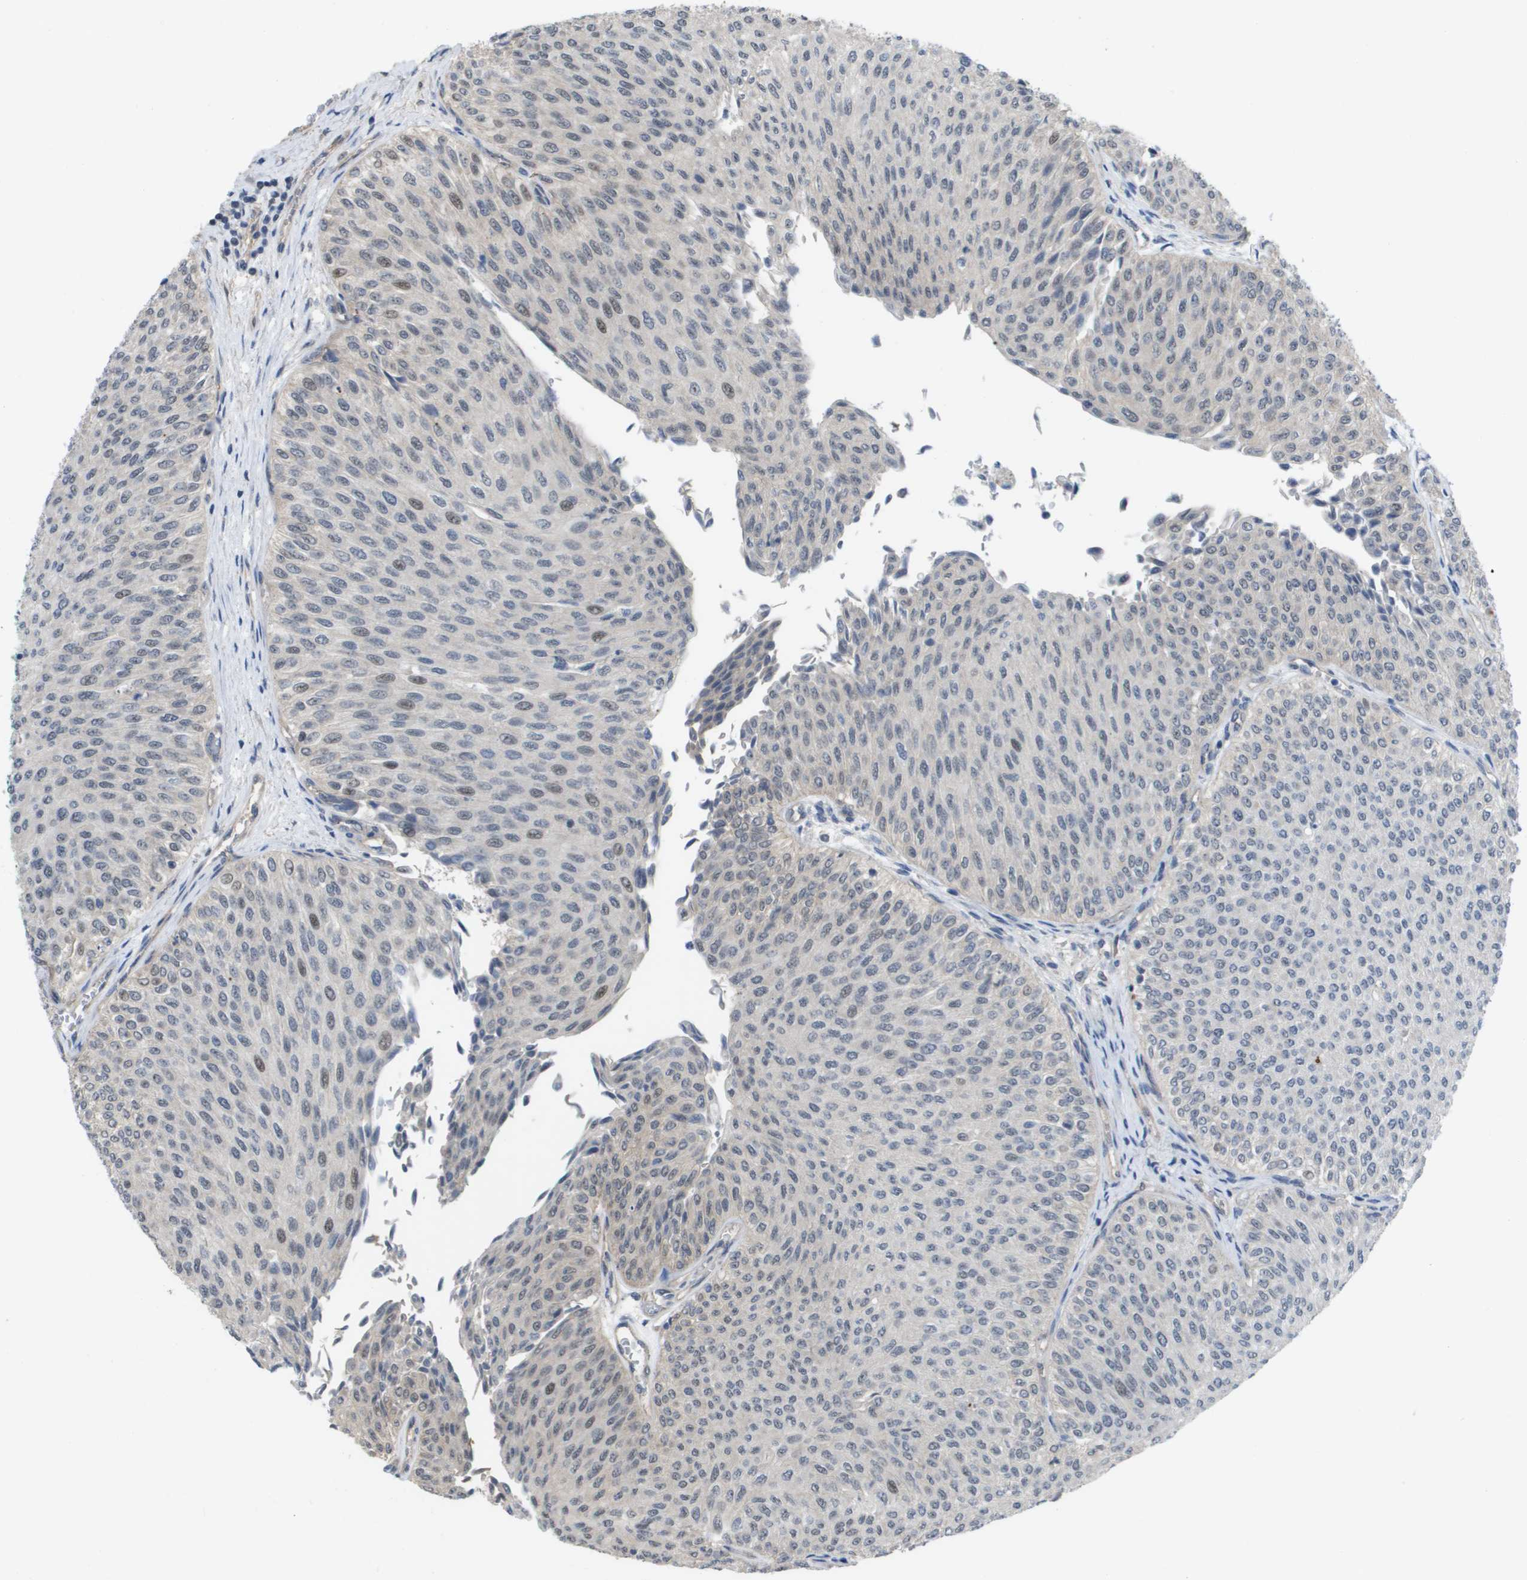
{"staining": {"intensity": "negative", "quantity": "none", "location": "none"}, "tissue": "urothelial cancer", "cell_type": "Tumor cells", "image_type": "cancer", "snomed": [{"axis": "morphology", "description": "Urothelial carcinoma, Low grade"}, {"axis": "topography", "description": "Urinary bladder"}], "caption": "Tumor cells show no significant protein expression in low-grade urothelial carcinoma.", "gene": "RNF112", "patient": {"sex": "male", "age": 78}}